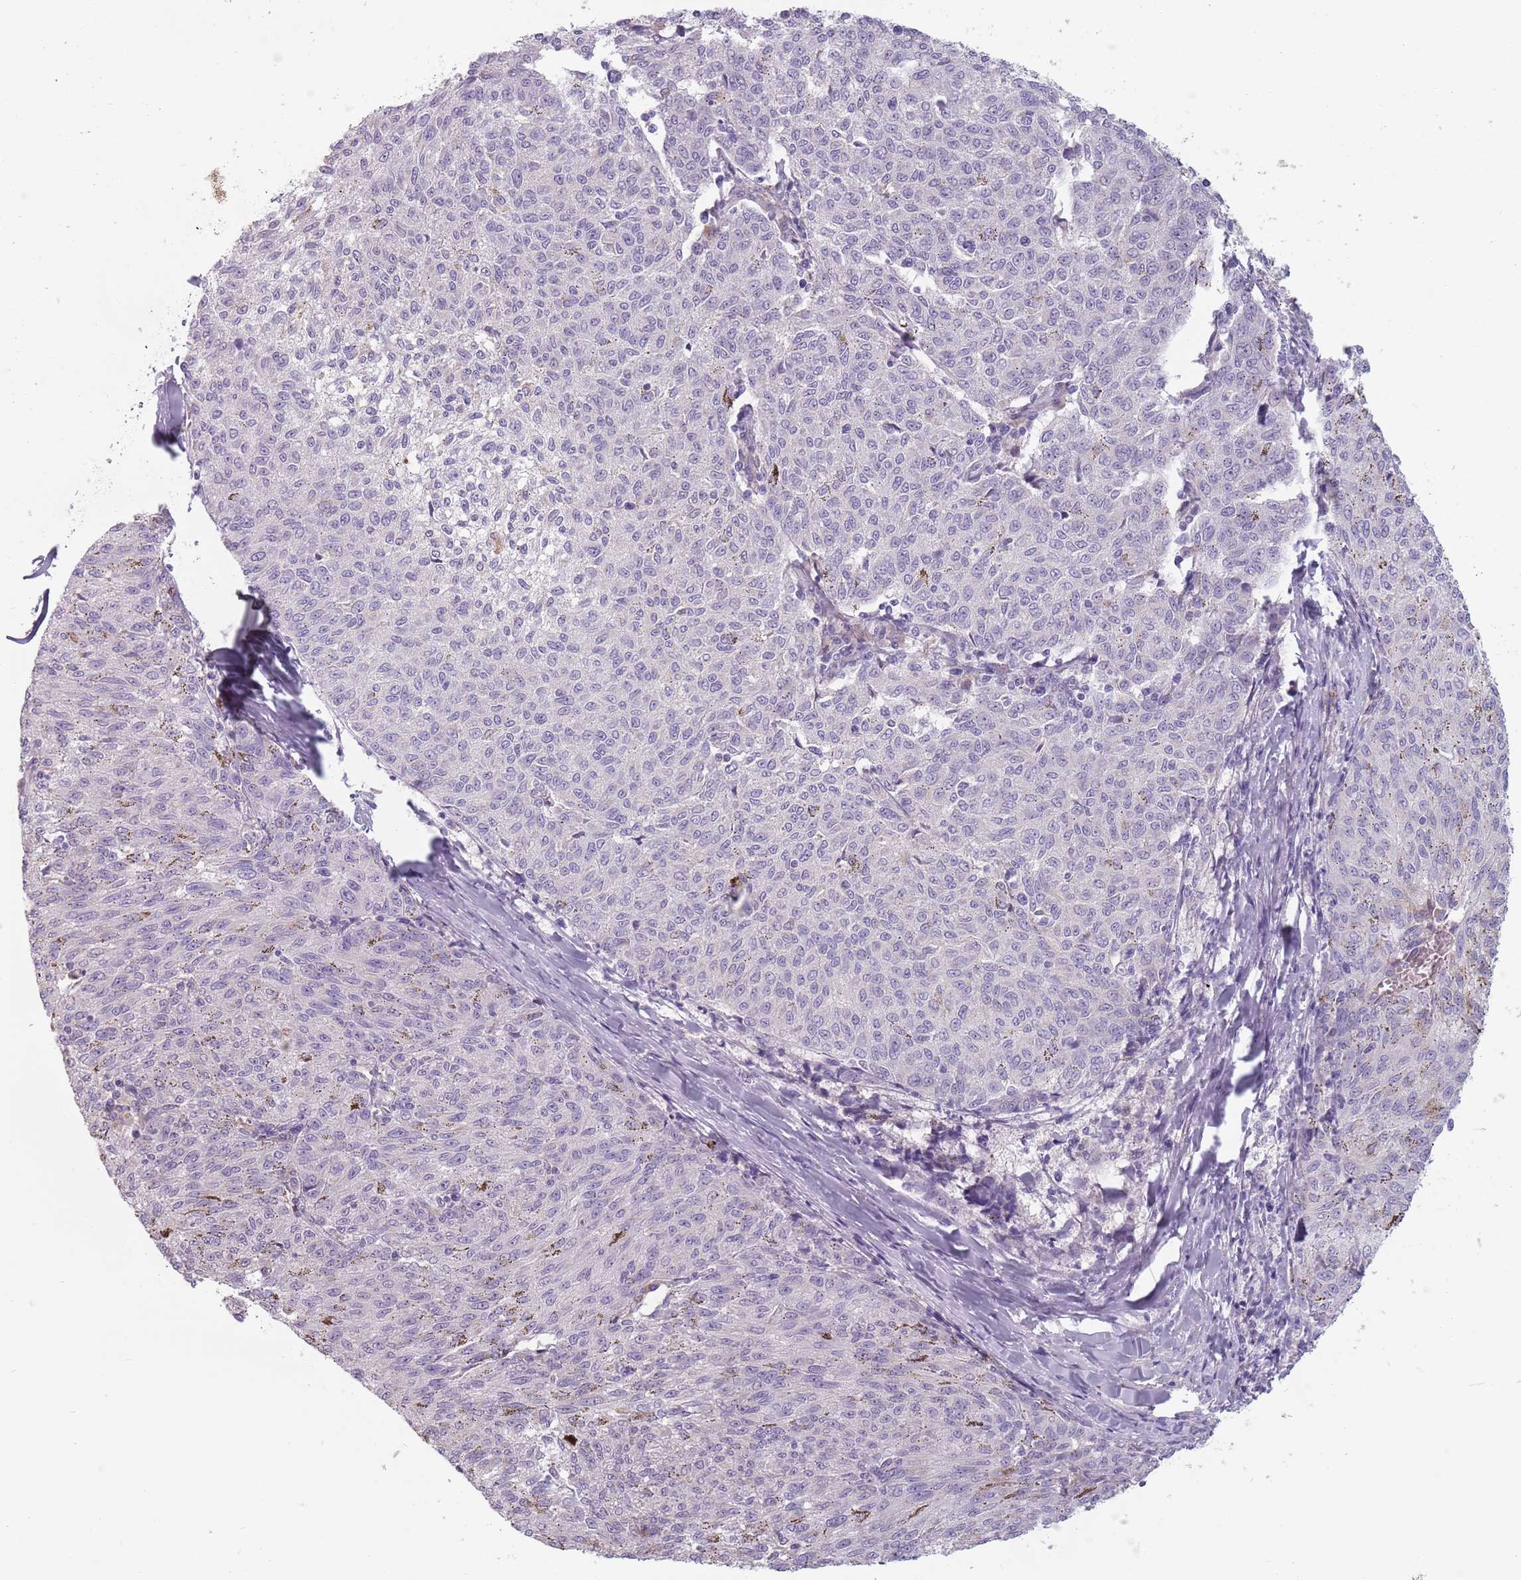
{"staining": {"intensity": "negative", "quantity": "none", "location": "none"}, "tissue": "melanoma", "cell_type": "Tumor cells", "image_type": "cancer", "snomed": [{"axis": "morphology", "description": "Malignant melanoma, NOS"}, {"axis": "topography", "description": "Skin"}], "caption": "High power microscopy photomicrograph of an immunohistochemistry (IHC) image of melanoma, revealing no significant staining in tumor cells.", "gene": "CEP19", "patient": {"sex": "female", "age": 72}}